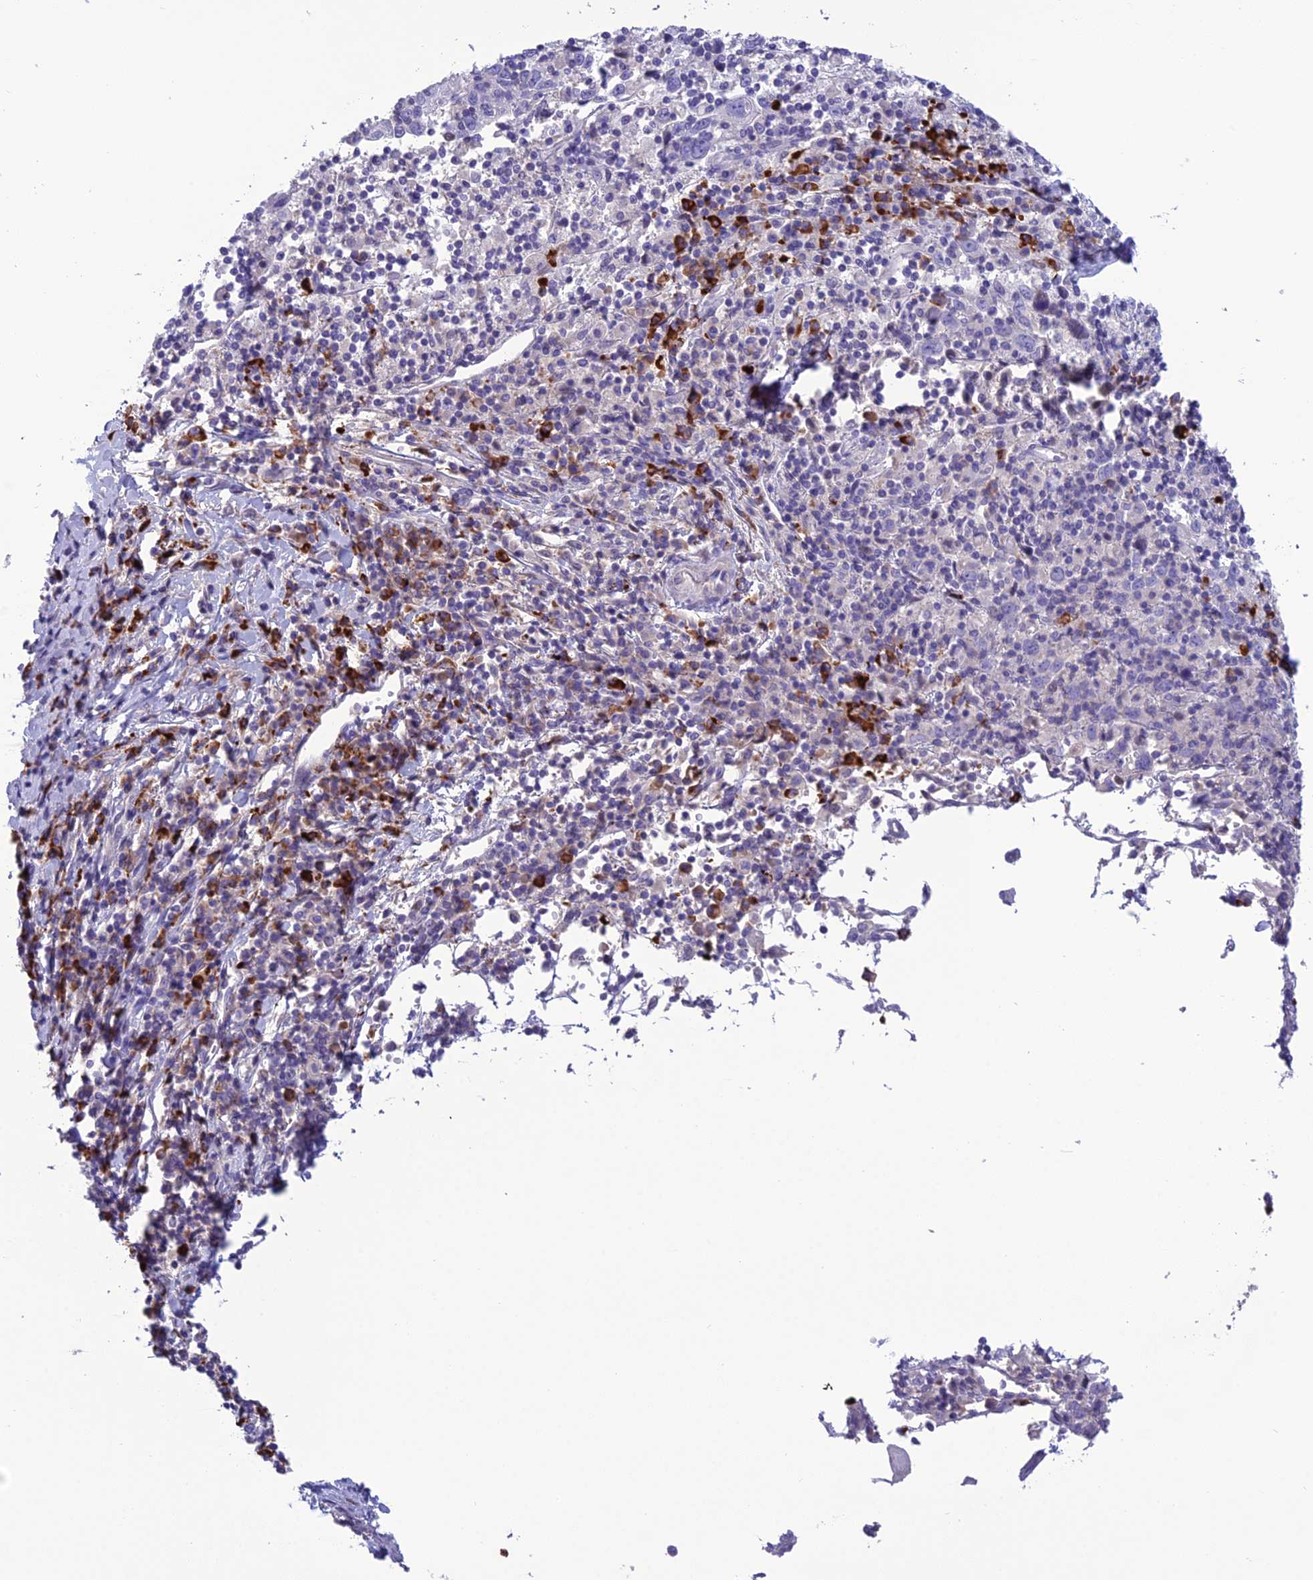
{"staining": {"intensity": "negative", "quantity": "none", "location": "none"}, "tissue": "cervical cancer", "cell_type": "Tumor cells", "image_type": "cancer", "snomed": [{"axis": "morphology", "description": "Squamous cell carcinoma, NOS"}, {"axis": "topography", "description": "Cervix"}], "caption": "This is a photomicrograph of IHC staining of squamous cell carcinoma (cervical), which shows no positivity in tumor cells.", "gene": "CRB2", "patient": {"sex": "female", "age": 46}}